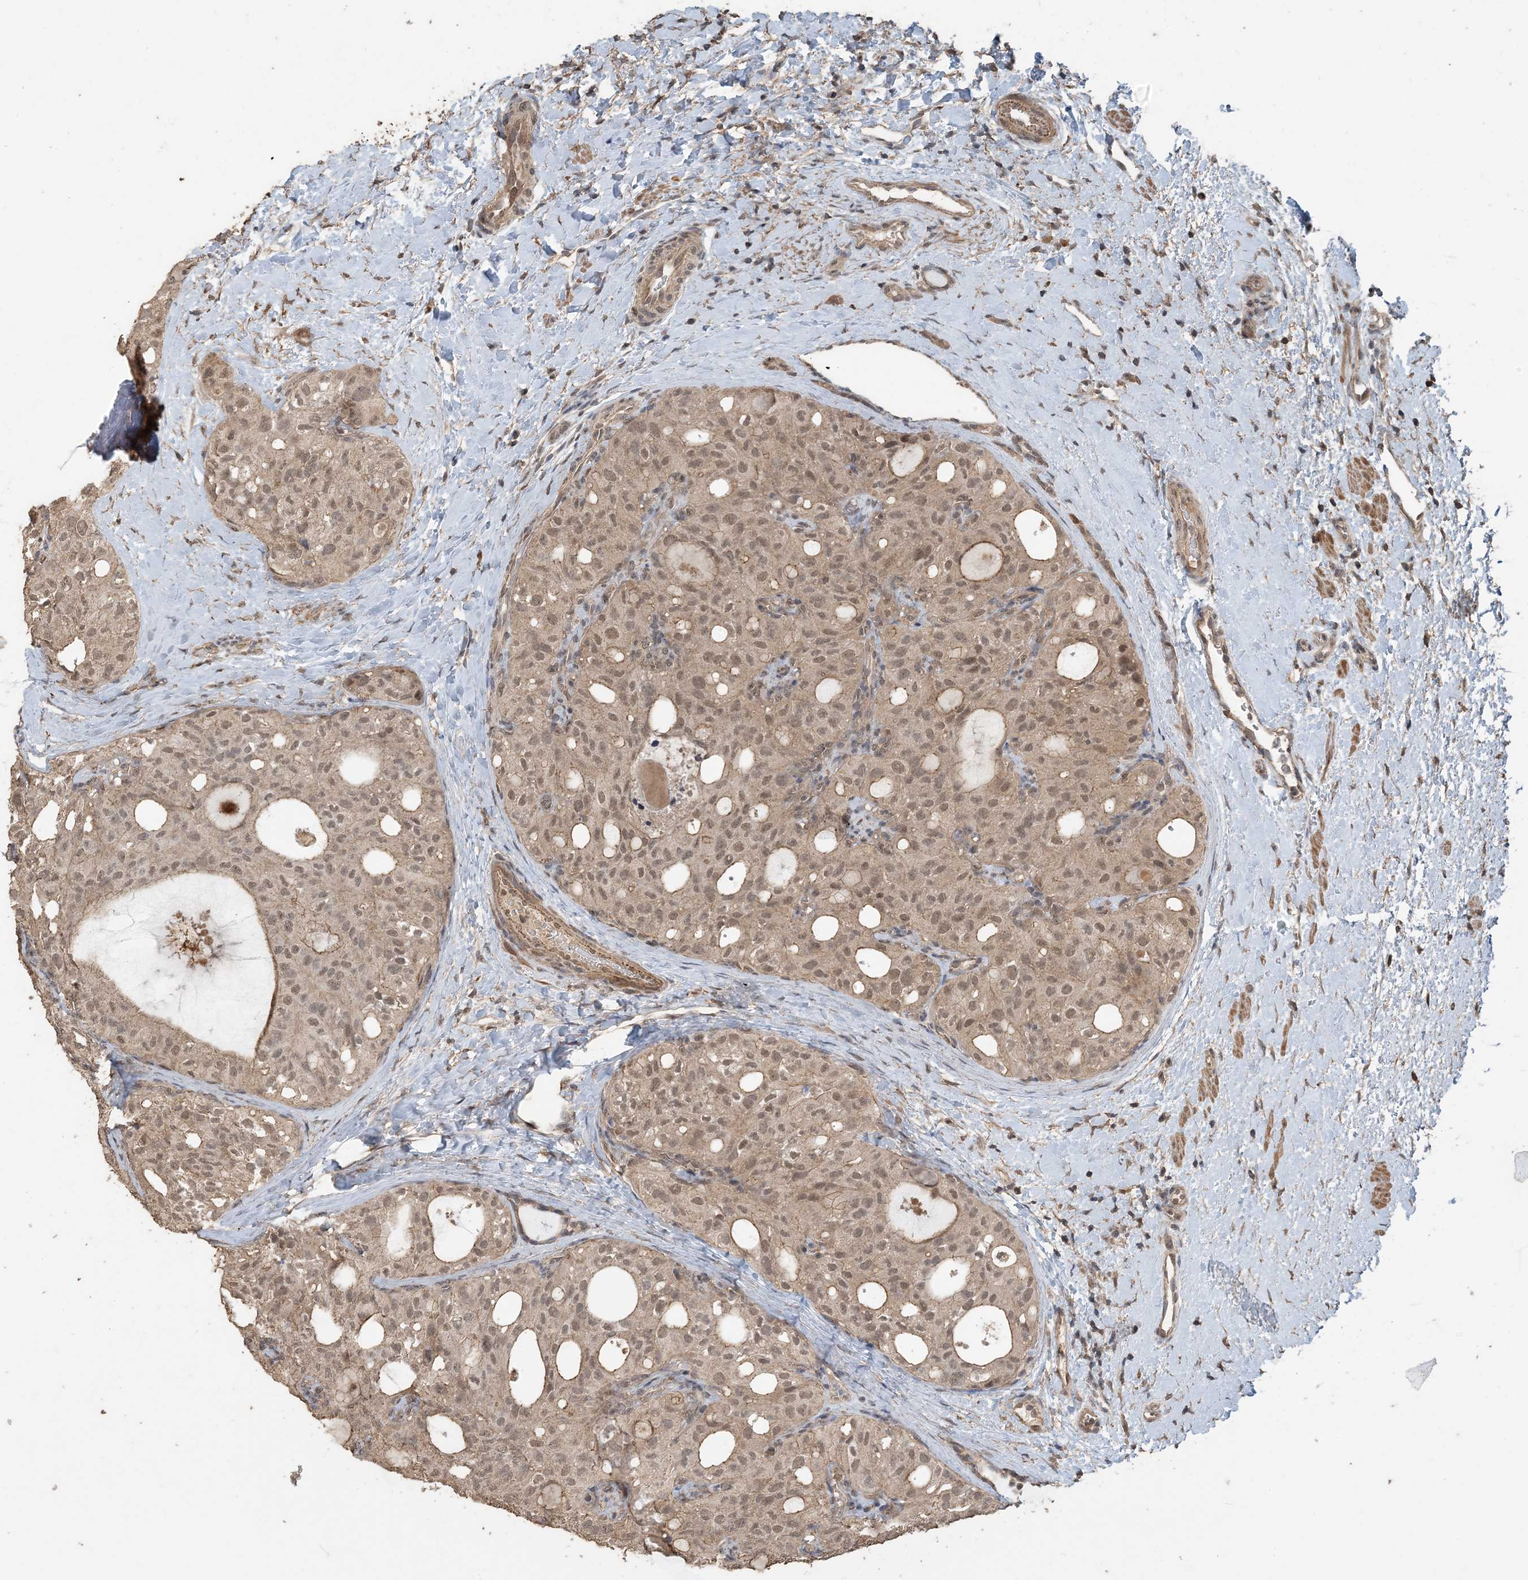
{"staining": {"intensity": "moderate", "quantity": ">75%", "location": "nuclear"}, "tissue": "thyroid cancer", "cell_type": "Tumor cells", "image_type": "cancer", "snomed": [{"axis": "morphology", "description": "Follicular adenoma carcinoma, NOS"}, {"axis": "topography", "description": "Thyroid gland"}], "caption": "An immunohistochemistry (IHC) photomicrograph of neoplastic tissue is shown. Protein staining in brown highlights moderate nuclear positivity in follicular adenoma carcinoma (thyroid) within tumor cells. The protein of interest is stained brown, and the nuclei are stained in blue (DAB (3,3'-diaminobenzidine) IHC with brightfield microscopy, high magnification).", "gene": "ZC3H12A", "patient": {"sex": "male", "age": 75}}